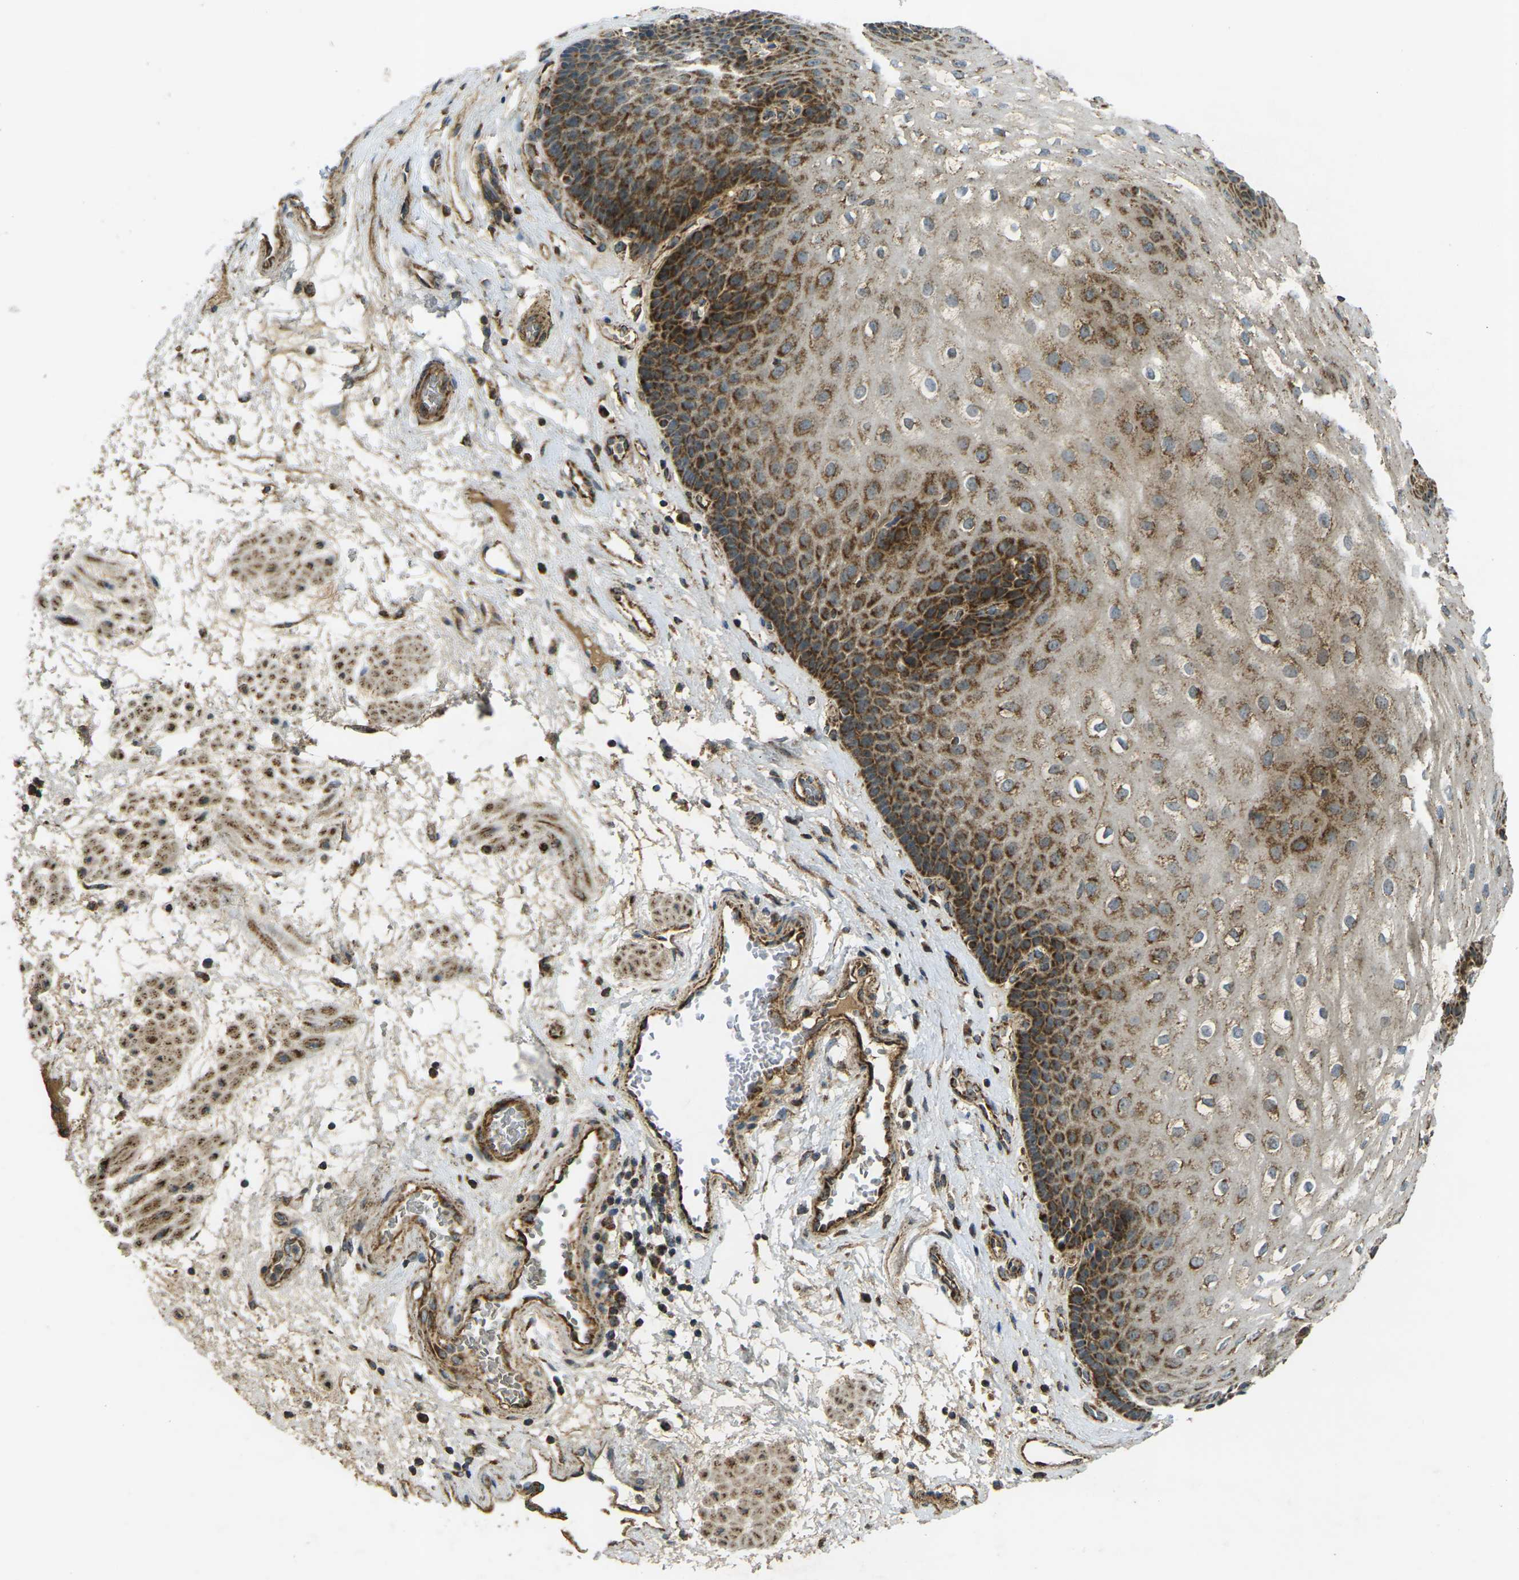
{"staining": {"intensity": "strong", "quantity": ">75%", "location": "cytoplasmic/membranous"}, "tissue": "esophagus", "cell_type": "Squamous epithelial cells", "image_type": "normal", "snomed": [{"axis": "morphology", "description": "Normal tissue, NOS"}, {"axis": "topography", "description": "Esophagus"}], "caption": "Brown immunohistochemical staining in normal esophagus reveals strong cytoplasmic/membranous positivity in about >75% of squamous epithelial cells. The staining was performed using DAB (3,3'-diaminobenzidine) to visualize the protein expression in brown, while the nuclei were stained in blue with hematoxylin (Magnification: 20x).", "gene": "IGF1R", "patient": {"sex": "male", "age": 48}}